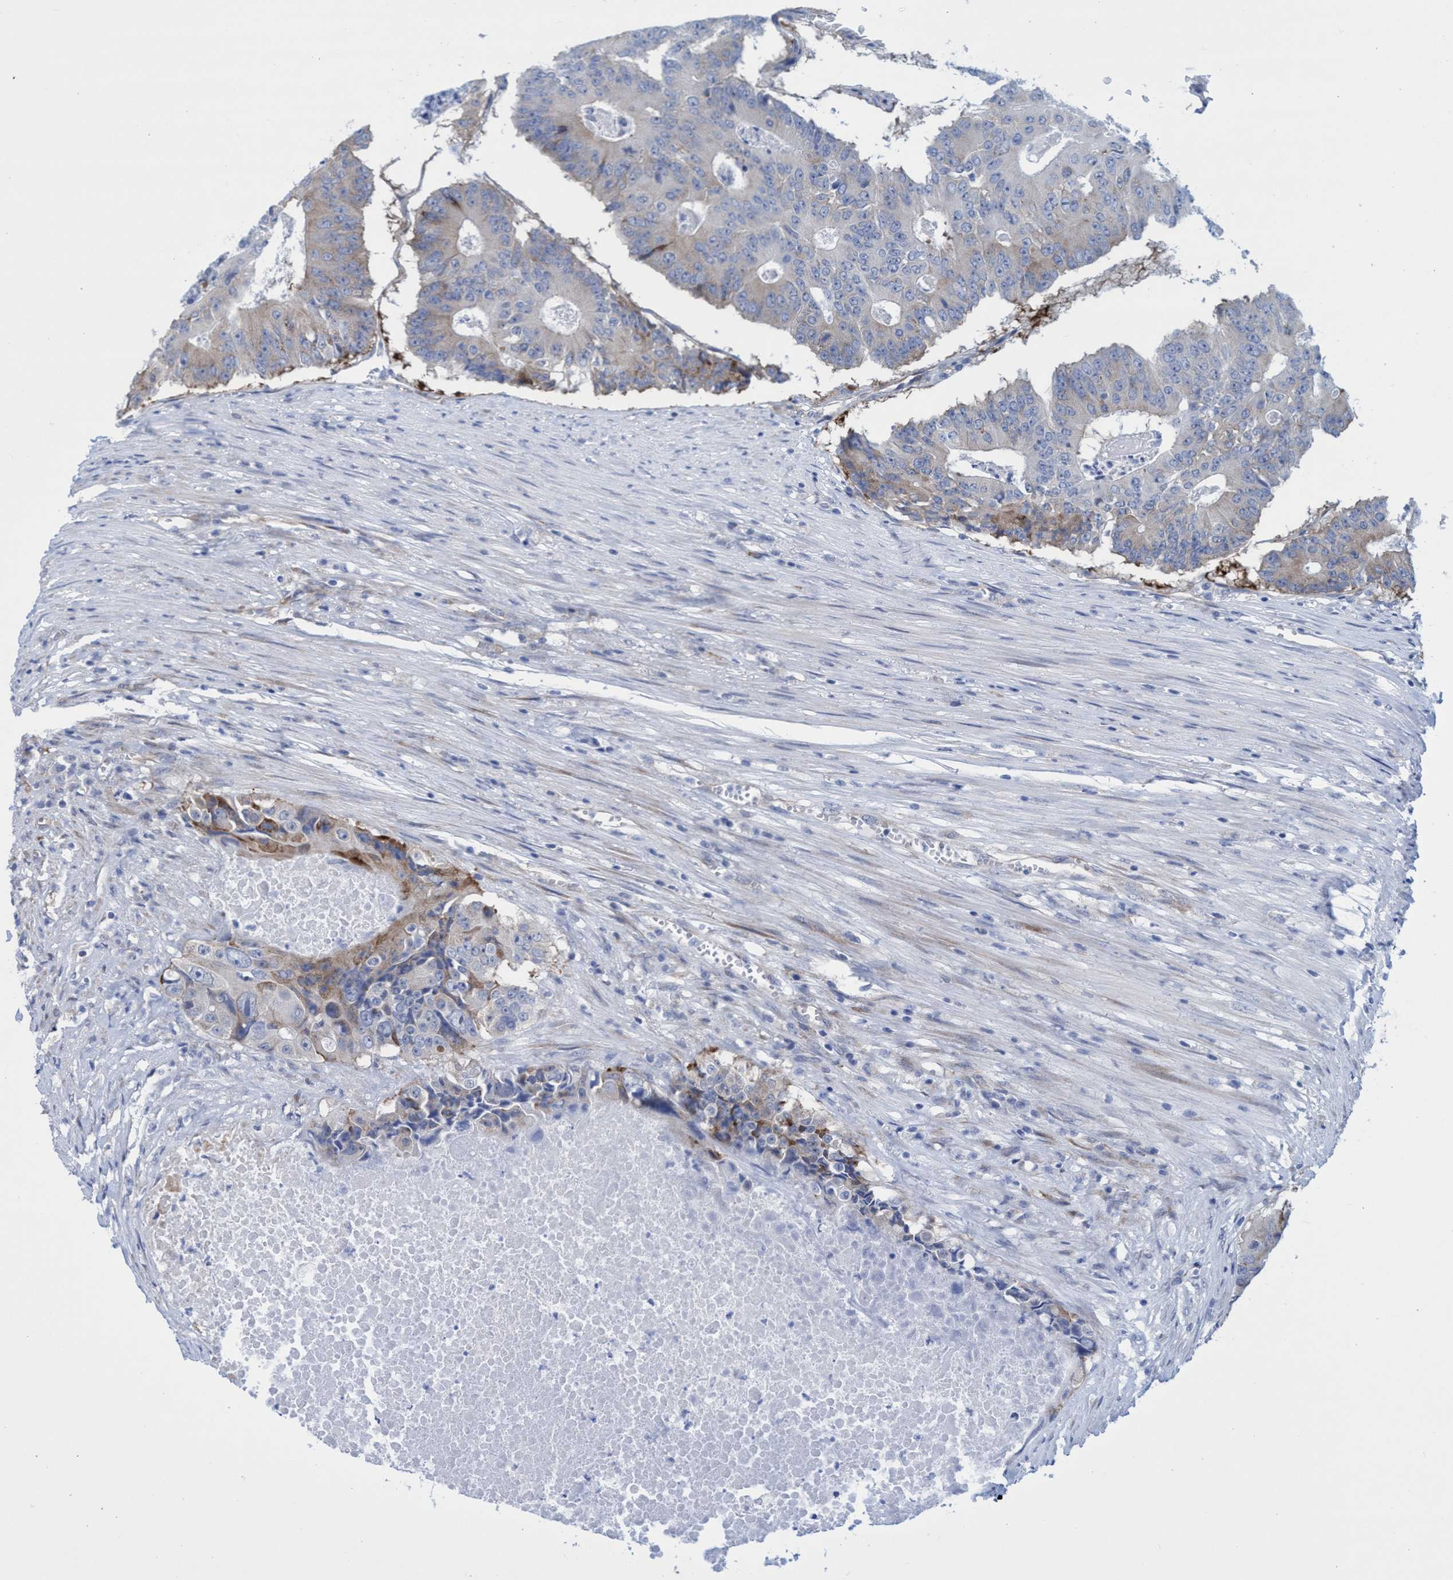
{"staining": {"intensity": "weak", "quantity": "<25%", "location": "cytoplasmic/membranous"}, "tissue": "colorectal cancer", "cell_type": "Tumor cells", "image_type": "cancer", "snomed": [{"axis": "morphology", "description": "Adenocarcinoma, NOS"}, {"axis": "topography", "description": "Colon"}], "caption": "Human colorectal cancer stained for a protein using immunohistochemistry demonstrates no expression in tumor cells.", "gene": "R3HCC1", "patient": {"sex": "male", "age": 87}}